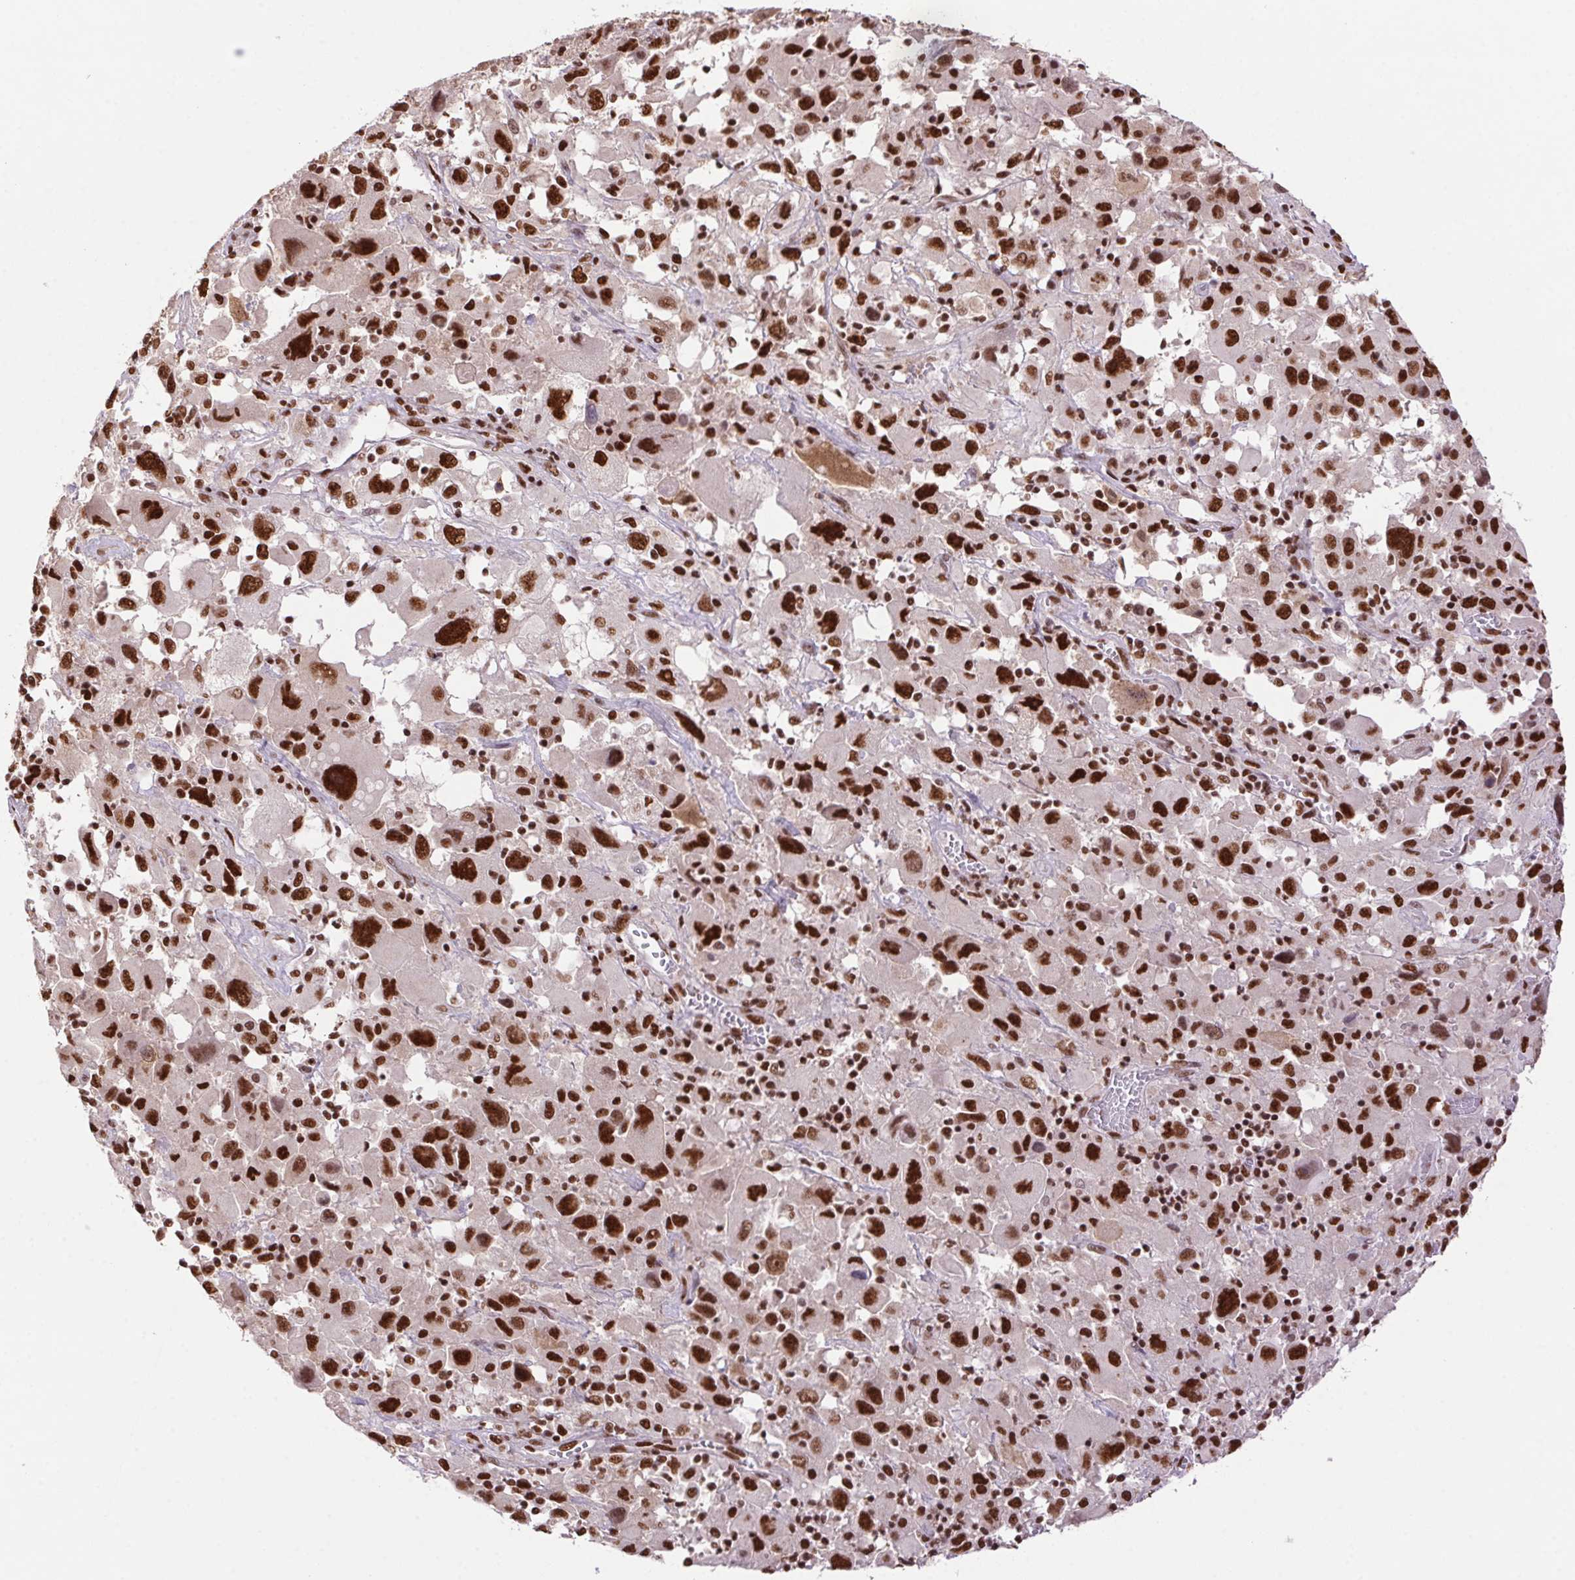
{"staining": {"intensity": "strong", "quantity": ">75%", "location": "nuclear"}, "tissue": "melanoma", "cell_type": "Tumor cells", "image_type": "cancer", "snomed": [{"axis": "morphology", "description": "Malignant melanoma, Metastatic site"}, {"axis": "topography", "description": "Soft tissue"}], "caption": "Malignant melanoma (metastatic site) stained with a protein marker displays strong staining in tumor cells.", "gene": "ZNF207", "patient": {"sex": "male", "age": 50}}